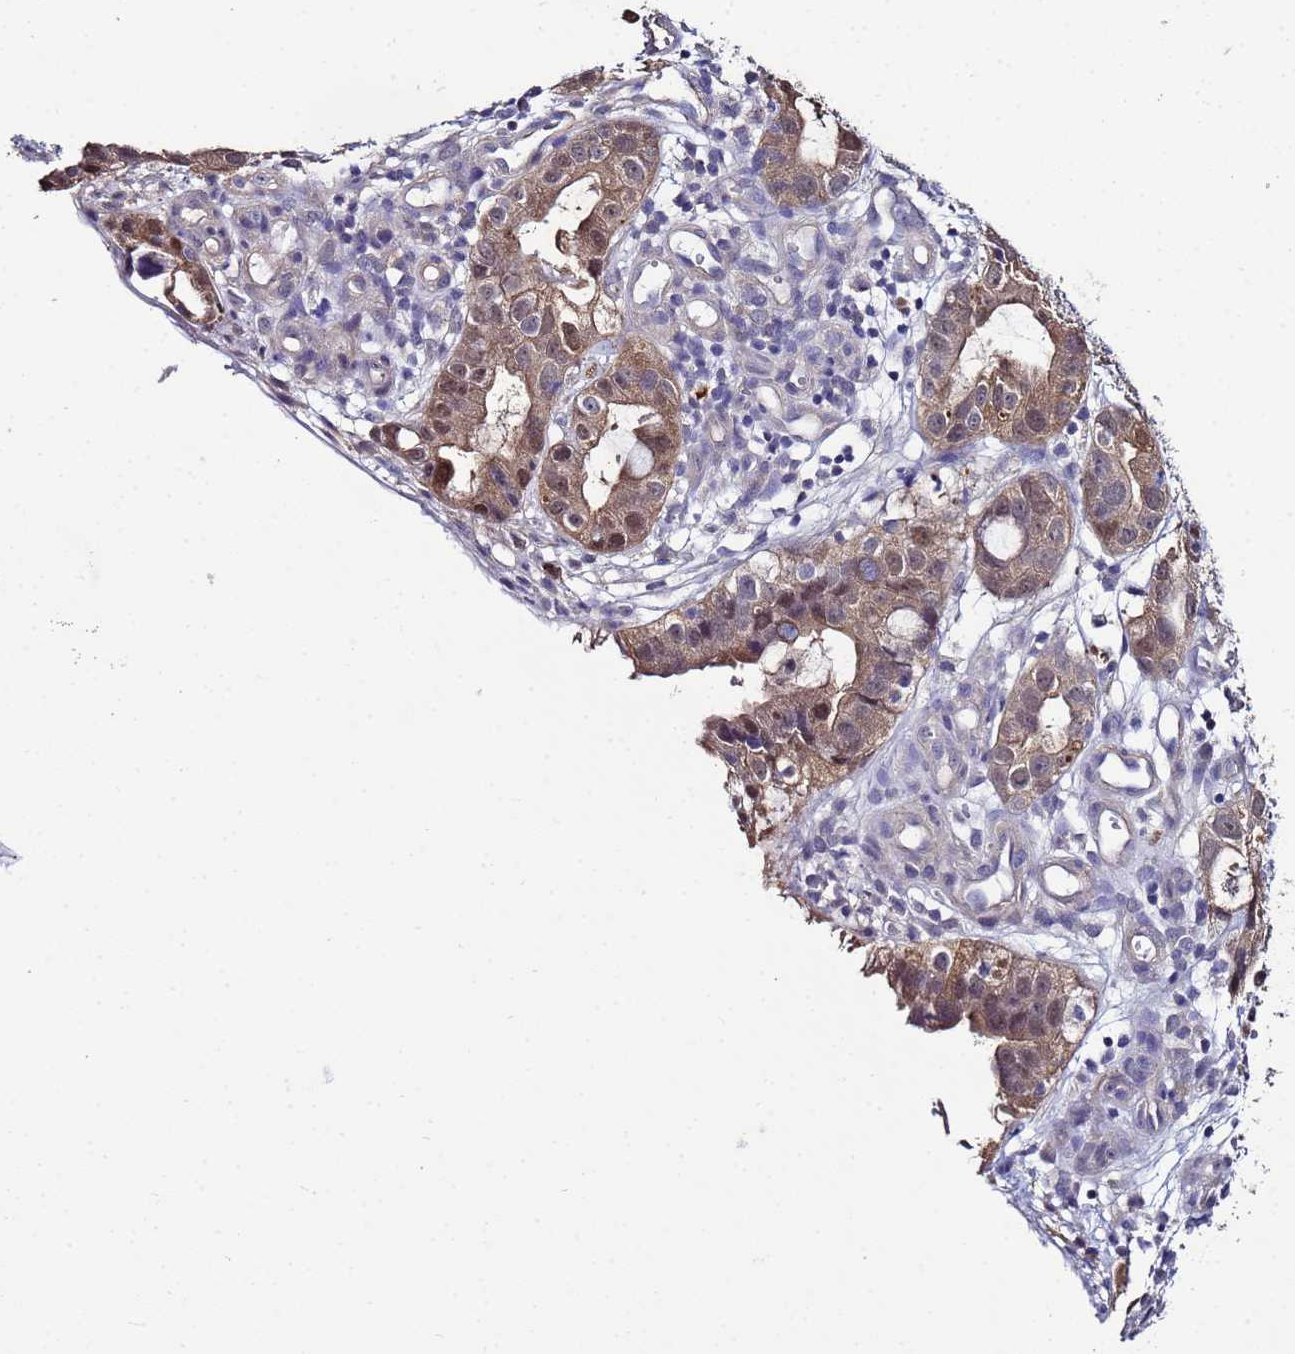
{"staining": {"intensity": "moderate", "quantity": ">75%", "location": "cytoplasmic/membranous,nuclear"}, "tissue": "stomach cancer", "cell_type": "Tumor cells", "image_type": "cancer", "snomed": [{"axis": "morphology", "description": "Adenocarcinoma, NOS"}, {"axis": "topography", "description": "Stomach"}], "caption": "This is an image of IHC staining of stomach cancer, which shows moderate positivity in the cytoplasmic/membranous and nuclear of tumor cells.", "gene": "NAXE", "patient": {"sex": "male", "age": 55}}